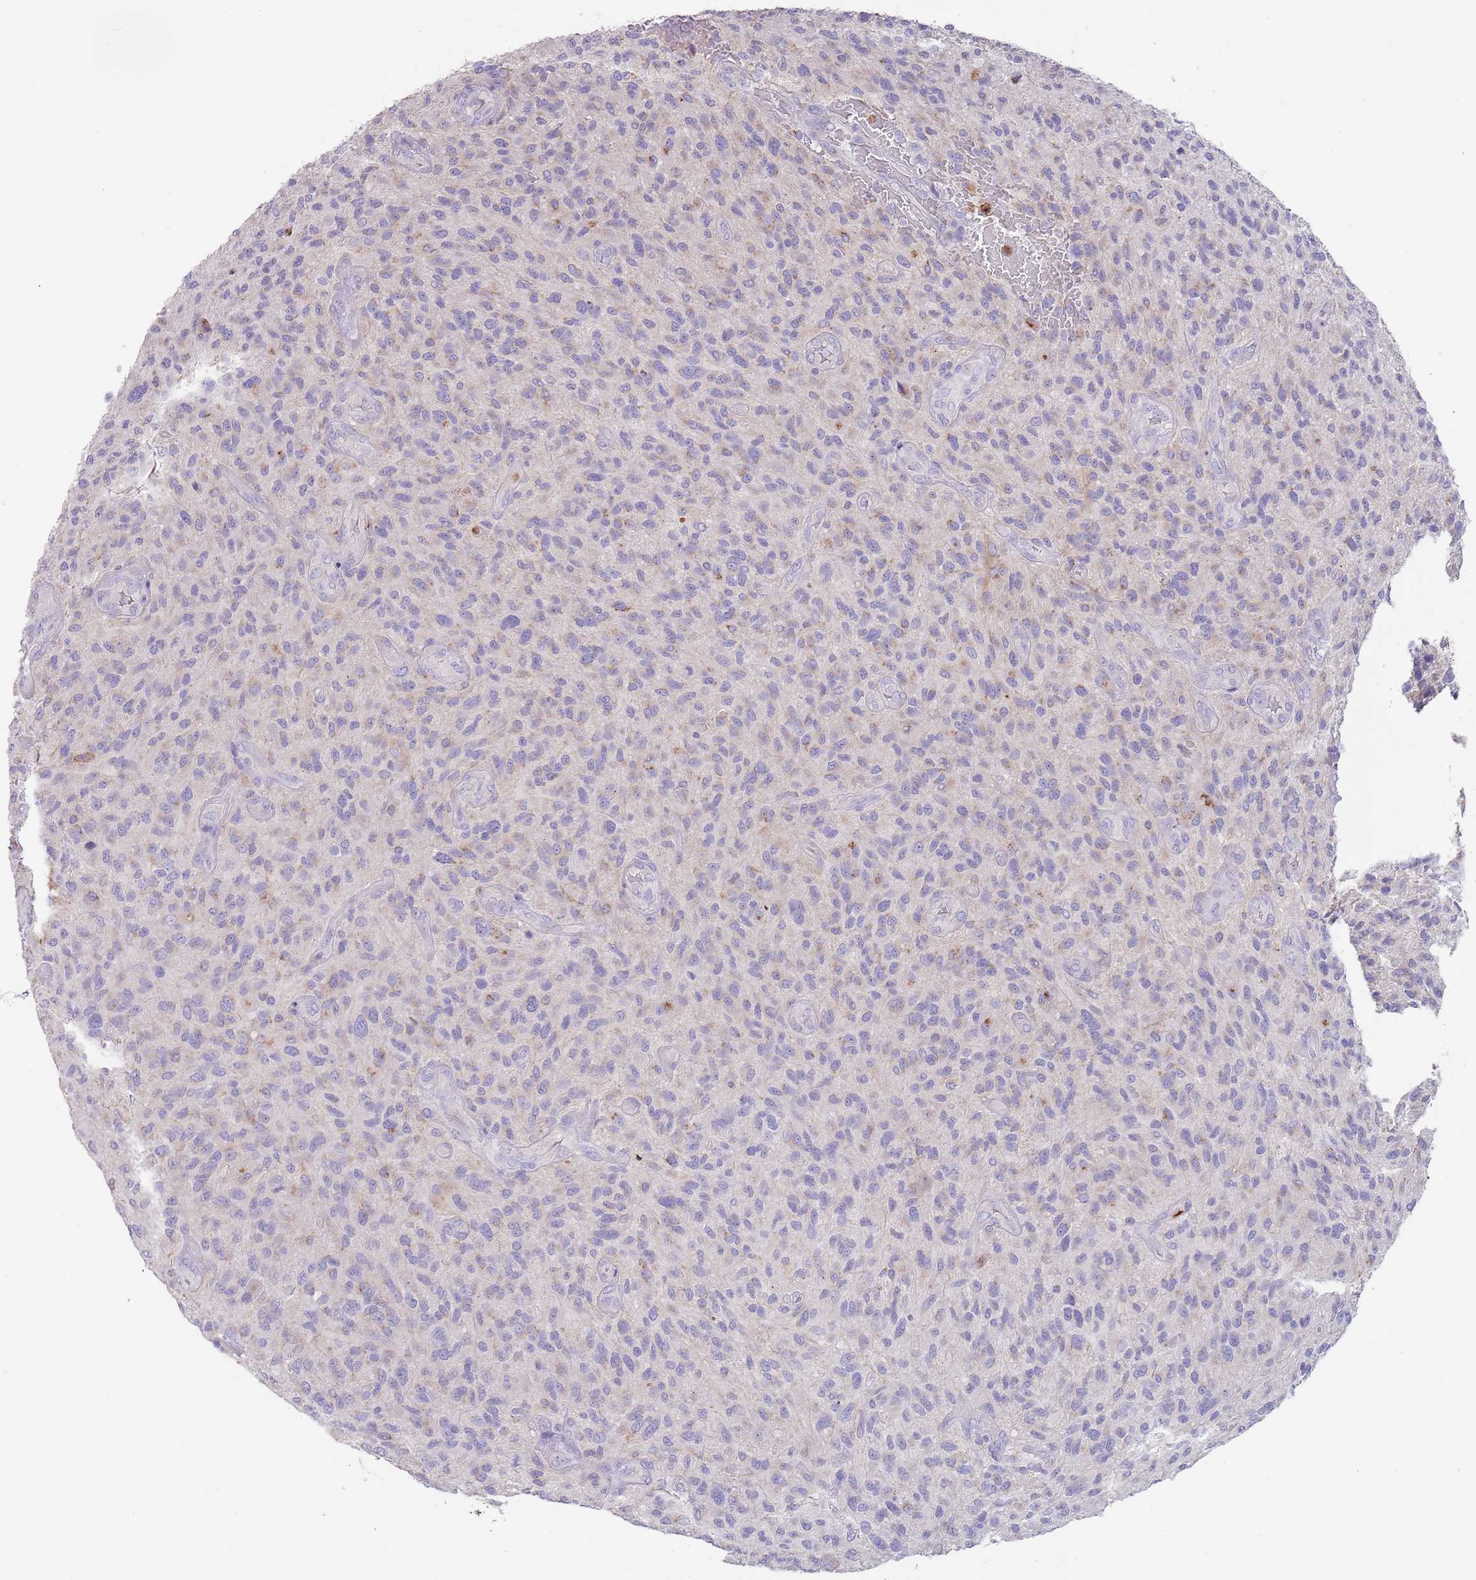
{"staining": {"intensity": "negative", "quantity": "none", "location": "none"}, "tissue": "glioma", "cell_type": "Tumor cells", "image_type": "cancer", "snomed": [{"axis": "morphology", "description": "Glioma, malignant, High grade"}, {"axis": "topography", "description": "Brain"}], "caption": "An immunohistochemistry (IHC) image of malignant glioma (high-grade) is shown. There is no staining in tumor cells of malignant glioma (high-grade).", "gene": "TMEM251", "patient": {"sex": "male", "age": 47}}